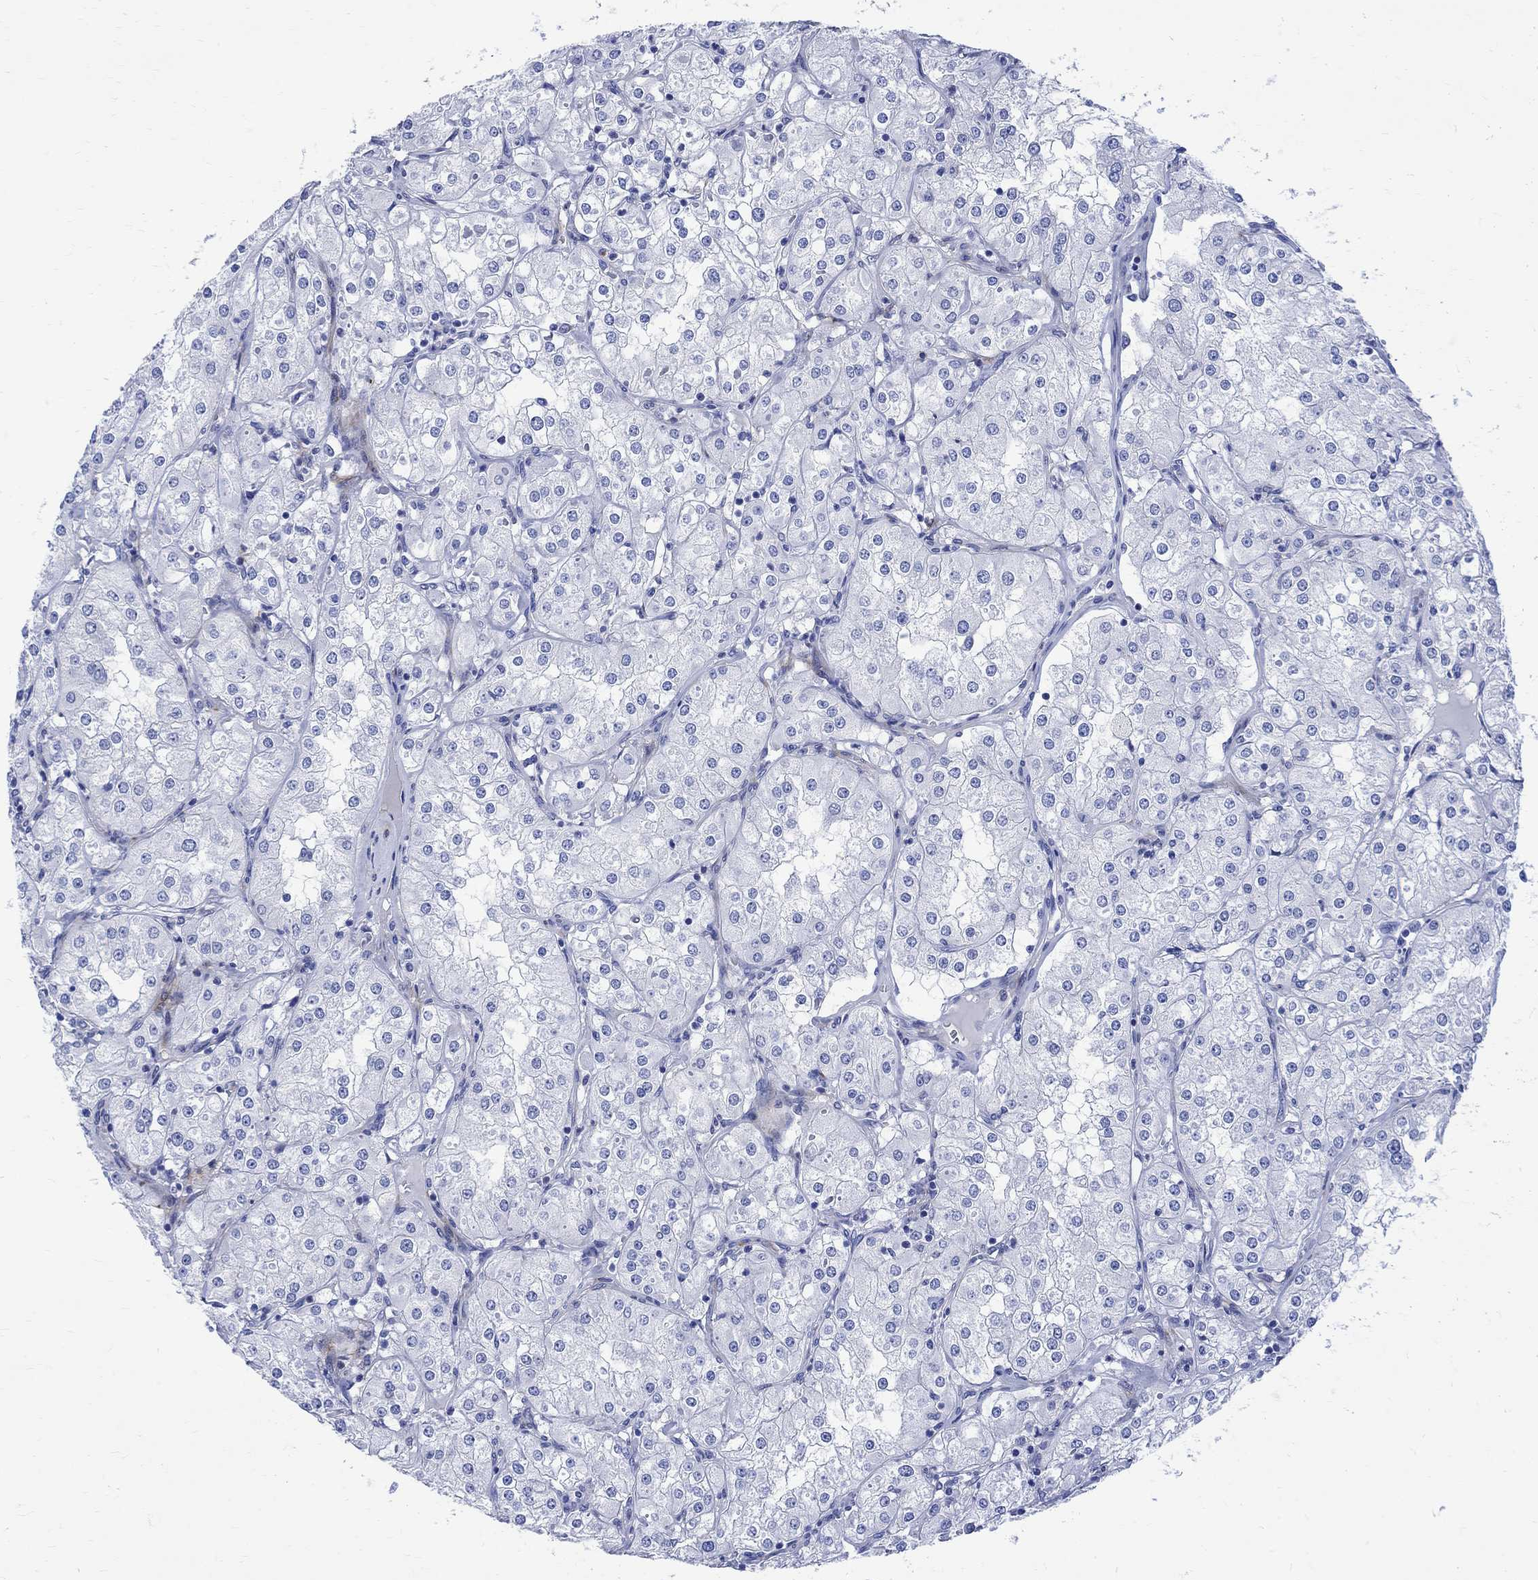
{"staining": {"intensity": "negative", "quantity": "none", "location": "none"}, "tissue": "renal cancer", "cell_type": "Tumor cells", "image_type": "cancer", "snomed": [{"axis": "morphology", "description": "Adenocarcinoma, NOS"}, {"axis": "topography", "description": "Kidney"}], "caption": "DAB immunohistochemical staining of human renal cancer reveals no significant positivity in tumor cells.", "gene": "PARVB", "patient": {"sex": "male", "age": 77}}